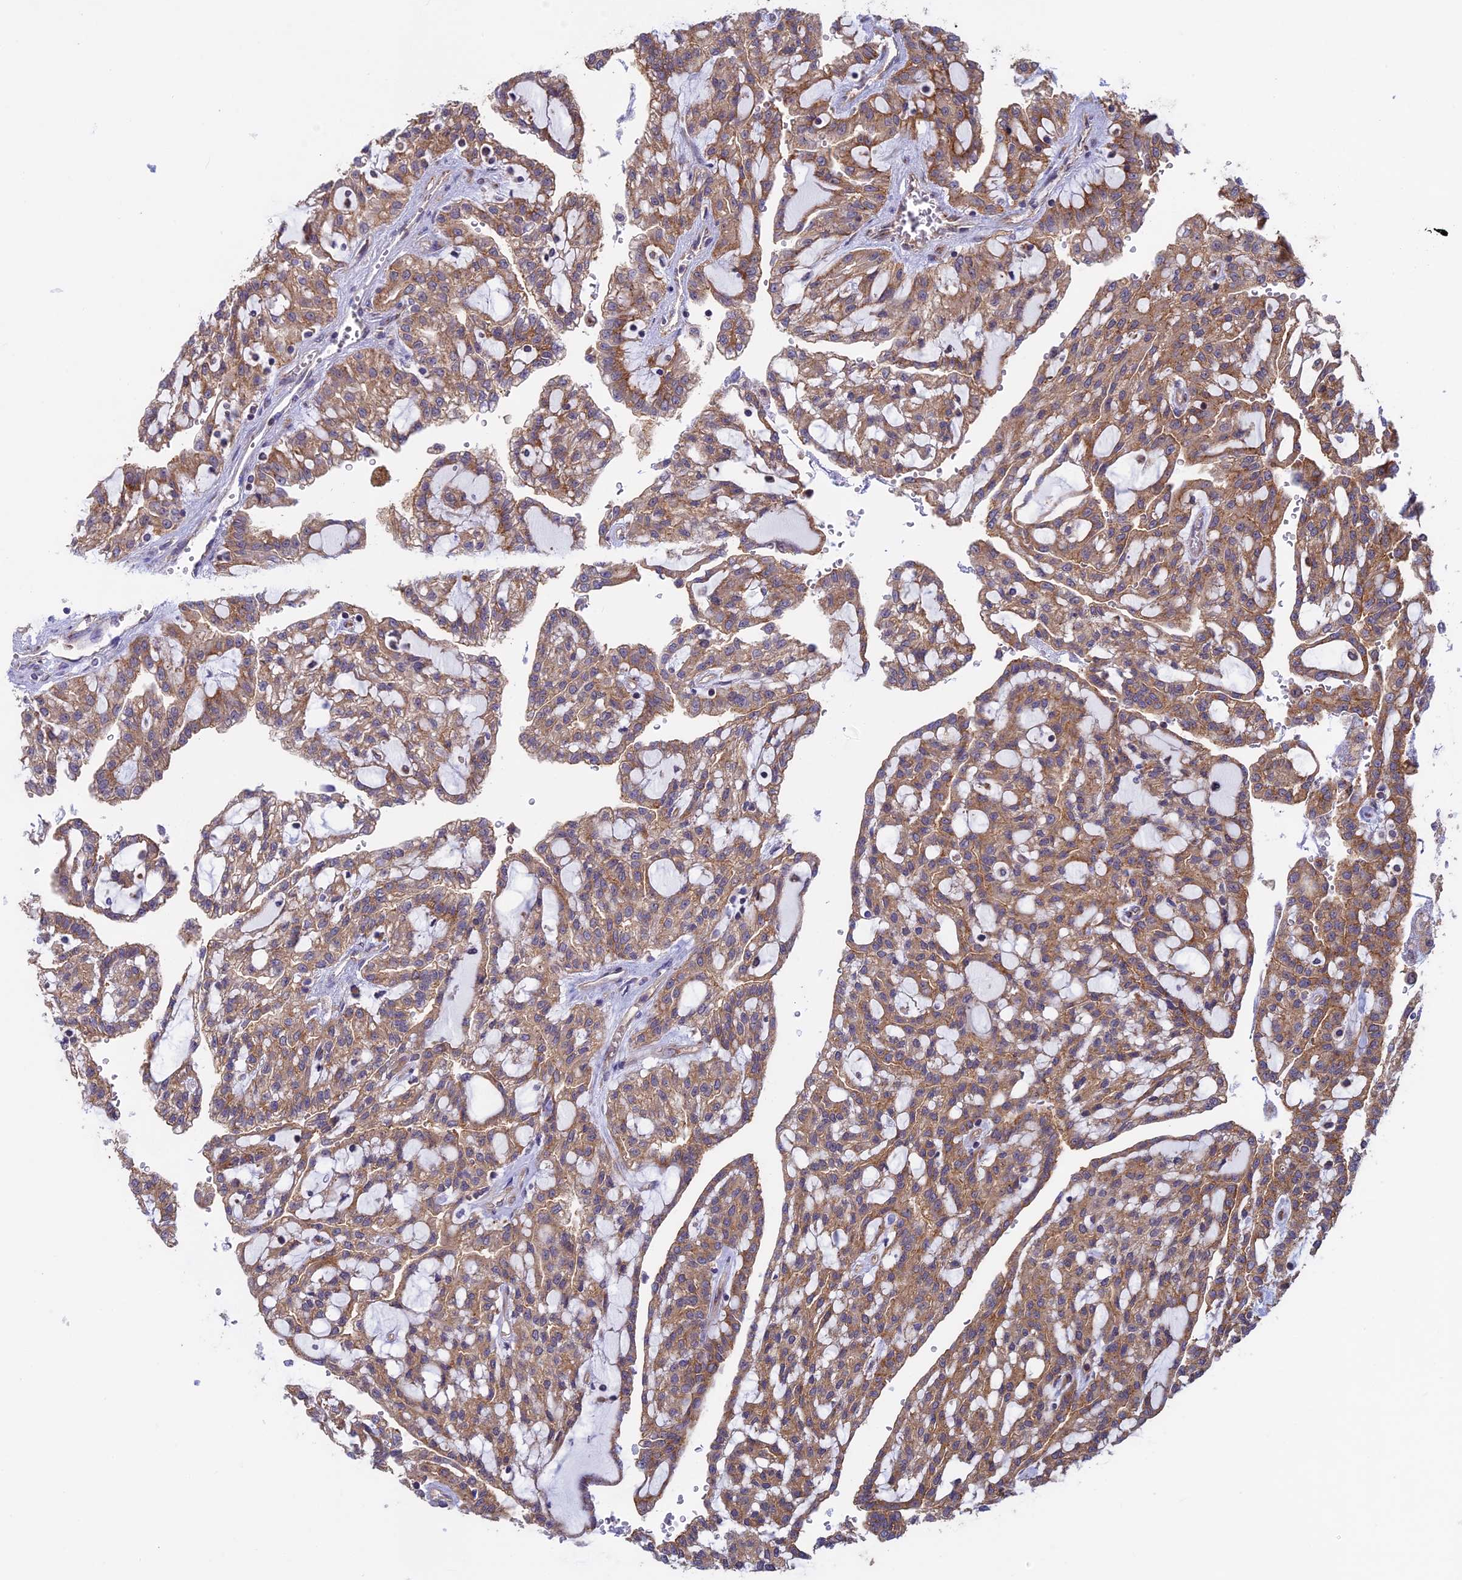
{"staining": {"intensity": "moderate", "quantity": ">75%", "location": "cytoplasmic/membranous"}, "tissue": "renal cancer", "cell_type": "Tumor cells", "image_type": "cancer", "snomed": [{"axis": "morphology", "description": "Adenocarcinoma, NOS"}, {"axis": "topography", "description": "Kidney"}], "caption": "Protein positivity by immunohistochemistry (IHC) exhibits moderate cytoplasmic/membranous expression in approximately >75% of tumor cells in renal cancer (adenocarcinoma).", "gene": "CLINT1", "patient": {"sex": "male", "age": 63}}